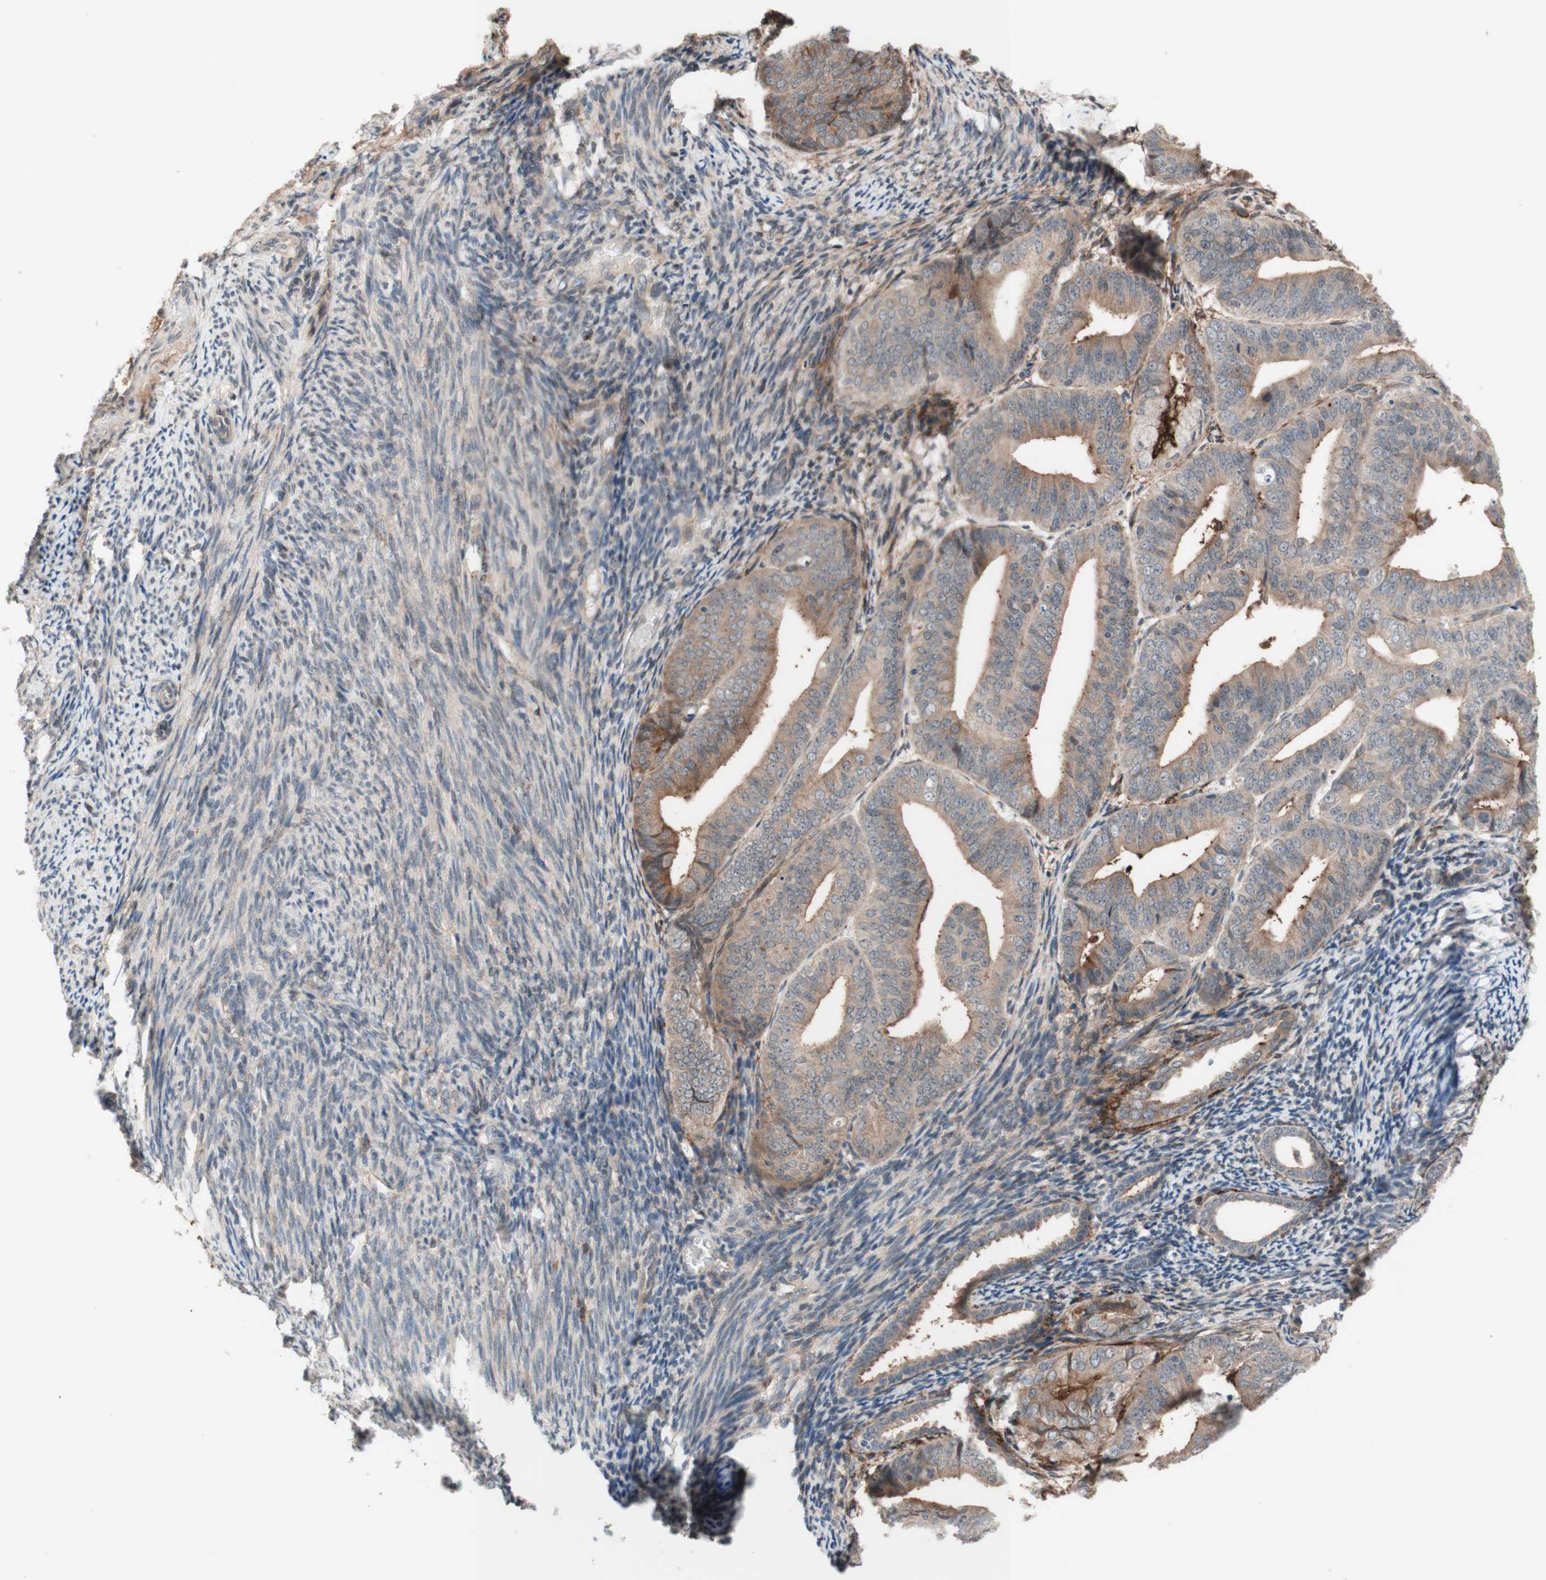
{"staining": {"intensity": "moderate", "quantity": ">75%", "location": "cytoplasmic/membranous"}, "tissue": "endometrial cancer", "cell_type": "Tumor cells", "image_type": "cancer", "snomed": [{"axis": "morphology", "description": "Adenocarcinoma, NOS"}, {"axis": "topography", "description": "Endometrium"}], "caption": "Brown immunohistochemical staining in human endometrial cancer (adenocarcinoma) reveals moderate cytoplasmic/membranous expression in about >75% of tumor cells.", "gene": "CD55", "patient": {"sex": "female", "age": 63}}